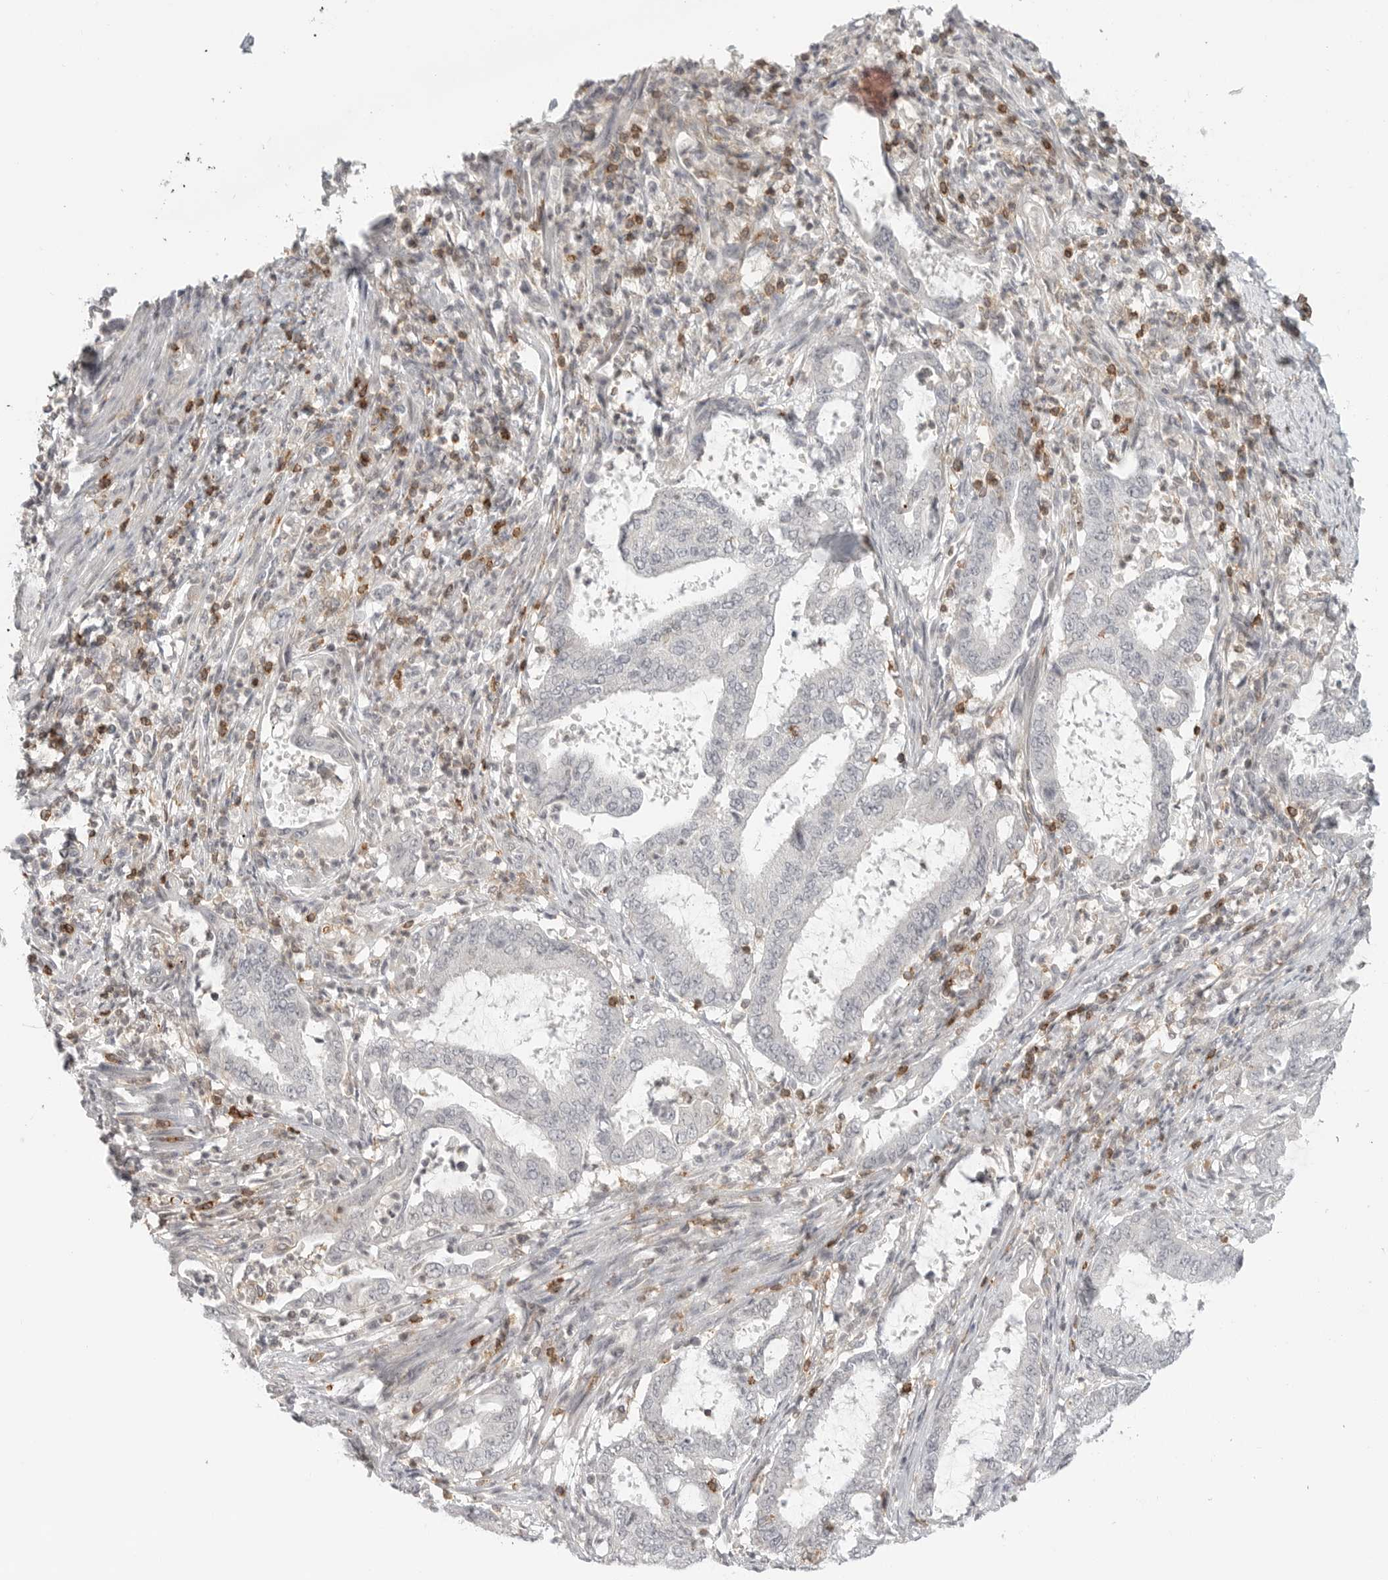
{"staining": {"intensity": "negative", "quantity": "none", "location": "none"}, "tissue": "endometrial cancer", "cell_type": "Tumor cells", "image_type": "cancer", "snomed": [{"axis": "morphology", "description": "Adenocarcinoma, NOS"}, {"axis": "topography", "description": "Endometrium"}], "caption": "Immunohistochemistry histopathology image of human adenocarcinoma (endometrial) stained for a protein (brown), which displays no expression in tumor cells.", "gene": "SH3KBP1", "patient": {"sex": "female", "age": 51}}